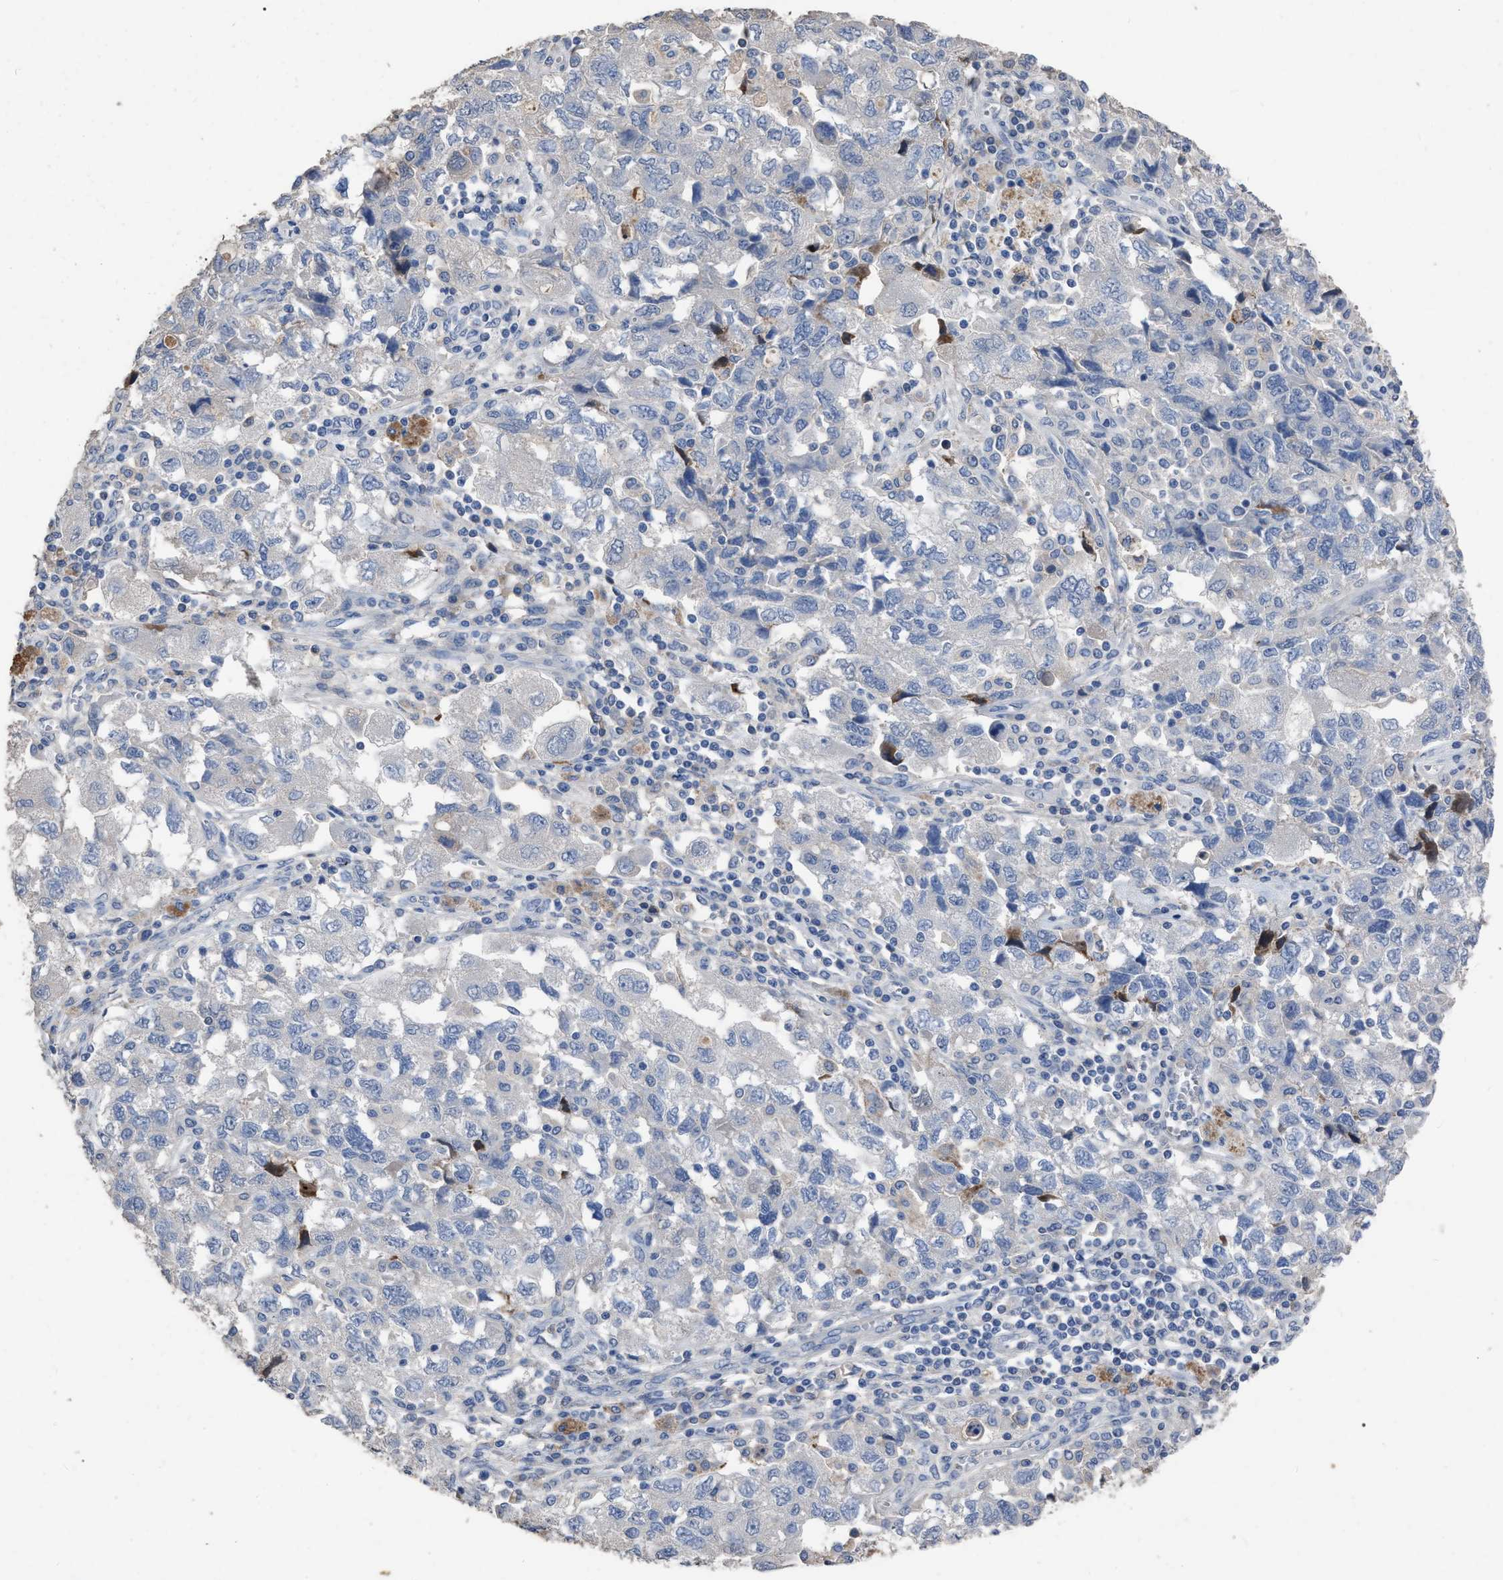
{"staining": {"intensity": "negative", "quantity": "none", "location": "none"}, "tissue": "ovarian cancer", "cell_type": "Tumor cells", "image_type": "cancer", "snomed": [{"axis": "morphology", "description": "Carcinoma, NOS"}, {"axis": "morphology", "description": "Cystadenocarcinoma, serous, NOS"}, {"axis": "topography", "description": "Ovary"}], "caption": "Tumor cells are negative for protein expression in human ovarian carcinoma. The staining is performed using DAB (3,3'-diaminobenzidine) brown chromogen with nuclei counter-stained in using hematoxylin.", "gene": "HABP2", "patient": {"sex": "female", "age": 69}}